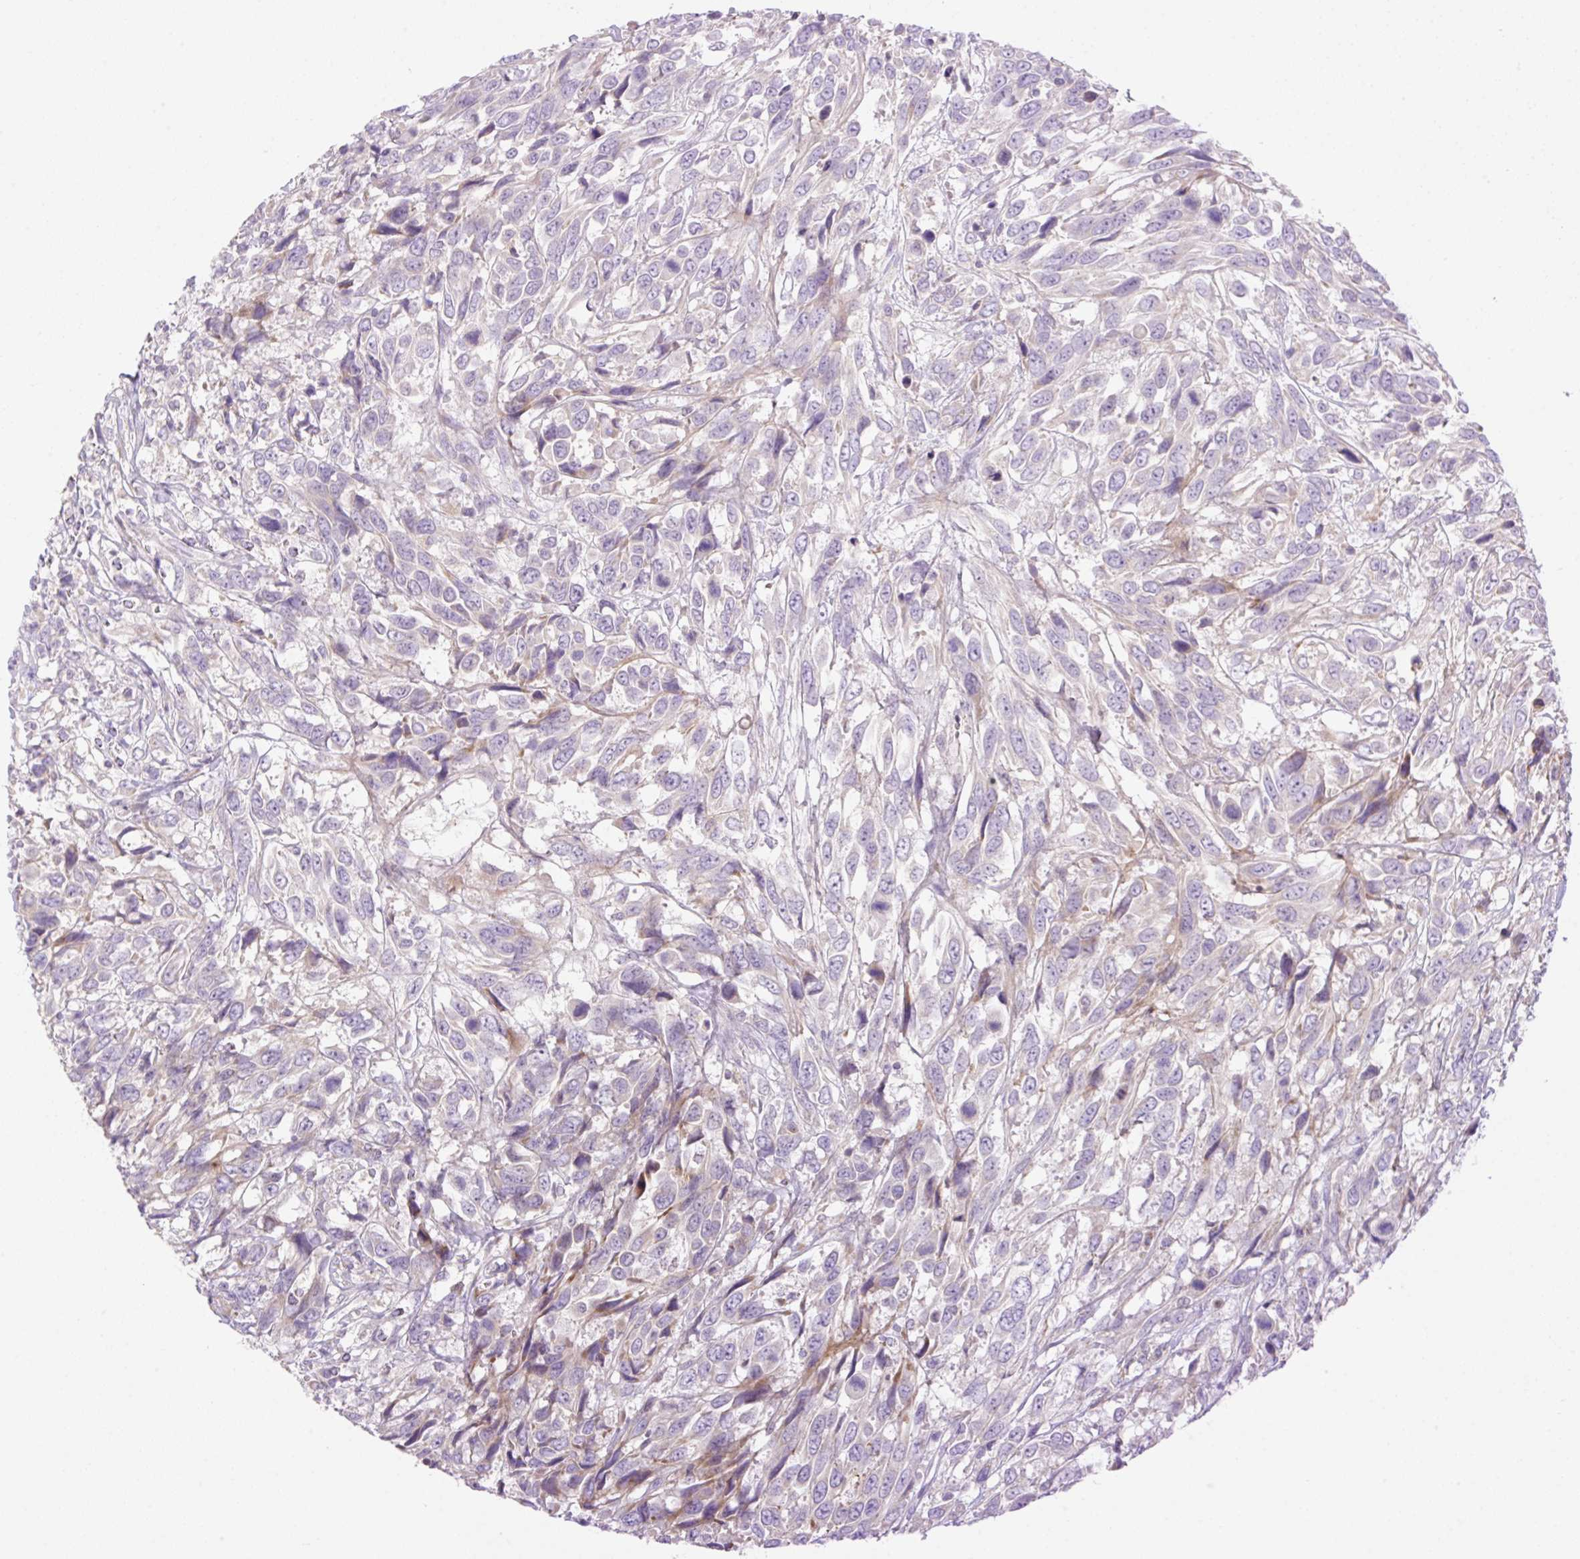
{"staining": {"intensity": "negative", "quantity": "none", "location": "none"}, "tissue": "urothelial cancer", "cell_type": "Tumor cells", "image_type": "cancer", "snomed": [{"axis": "morphology", "description": "Urothelial carcinoma, High grade"}, {"axis": "topography", "description": "Urinary bladder"}], "caption": "Tumor cells show no significant staining in urothelial cancer.", "gene": "VPS25", "patient": {"sex": "female", "age": 70}}